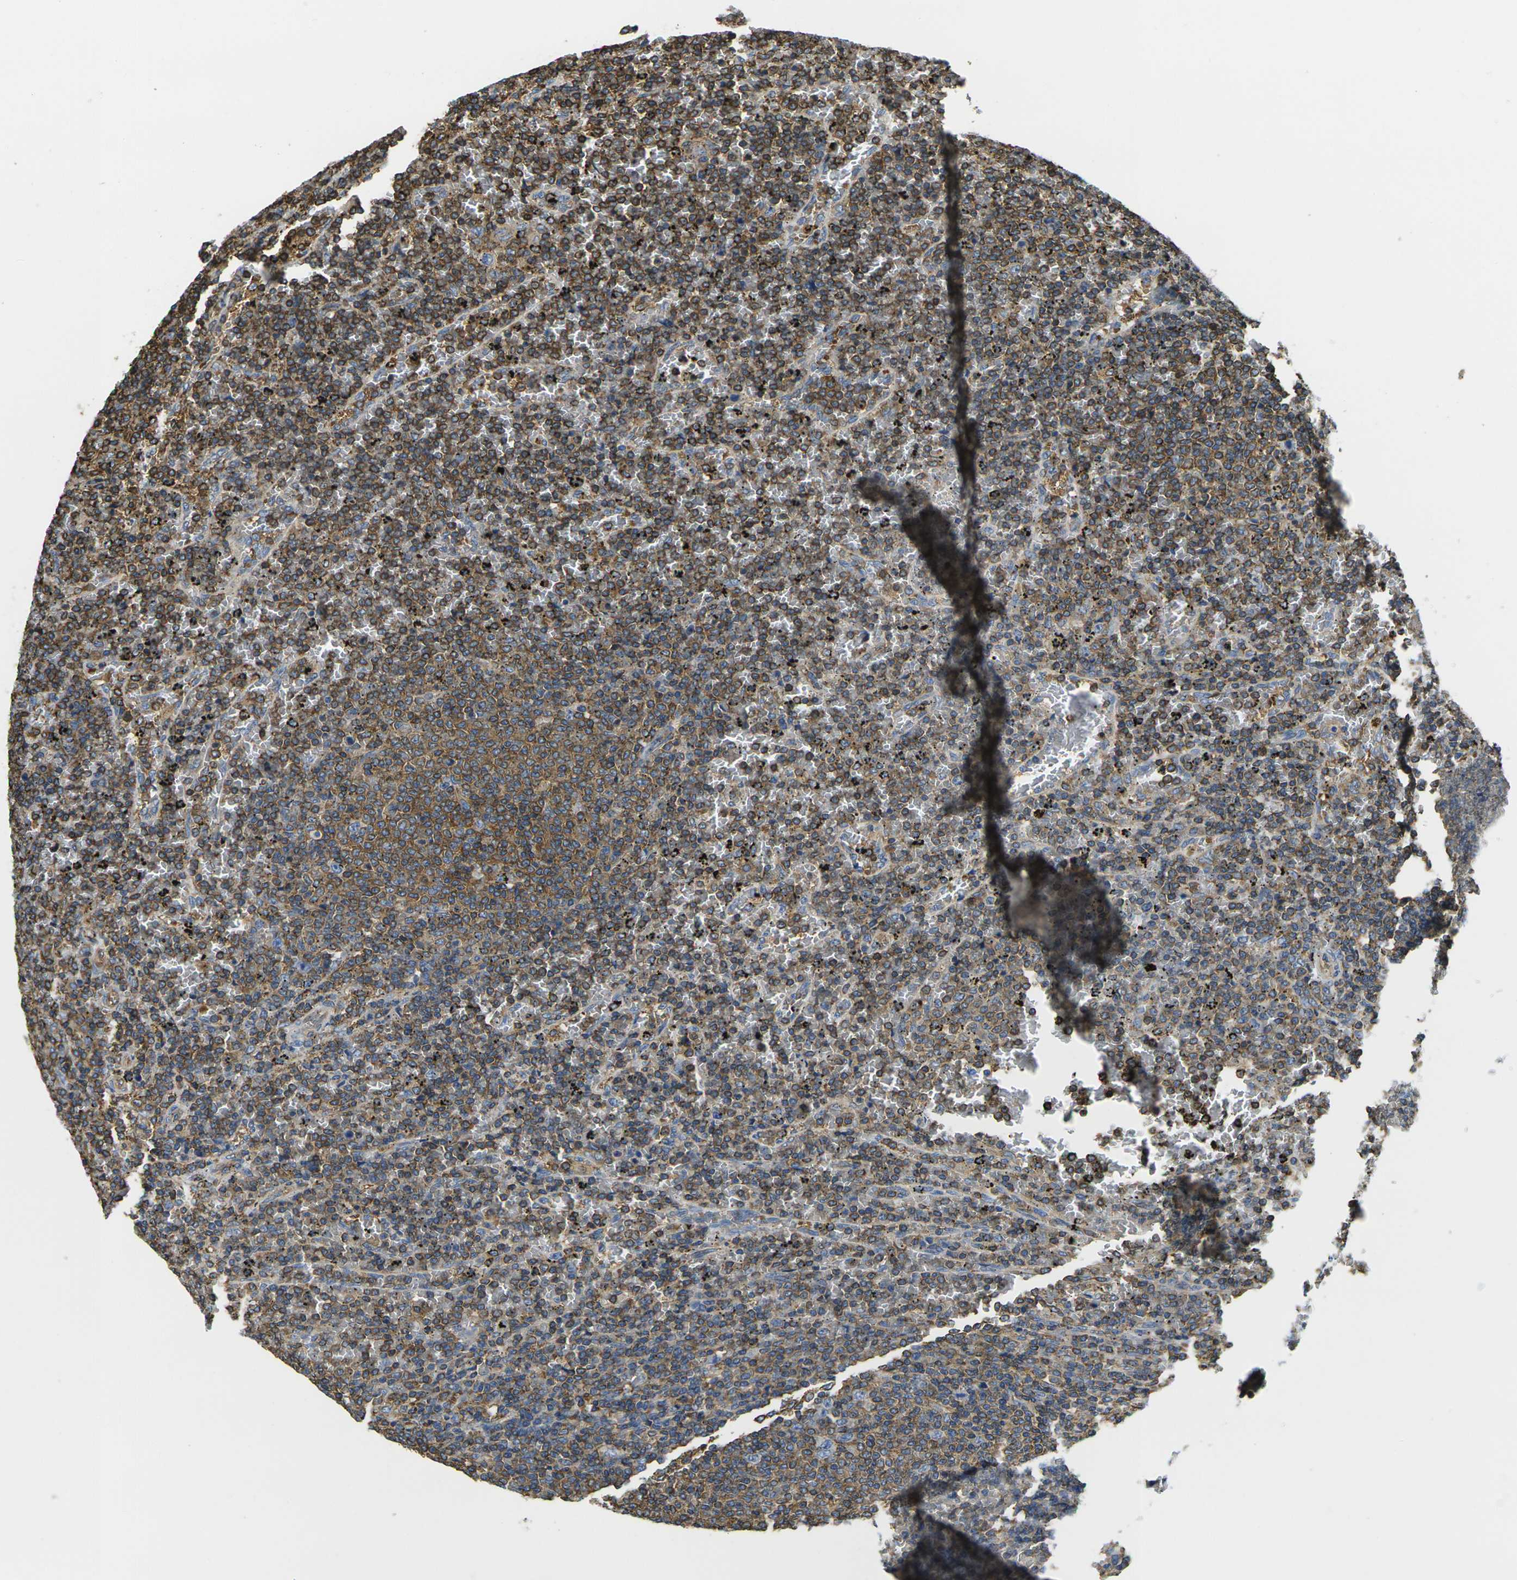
{"staining": {"intensity": "moderate", "quantity": ">75%", "location": "cytoplasmic/membranous"}, "tissue": "lymphoma", "cell_type": "Tumor cells", "image_type": "cancer", "snomed": [{"axis": "morphology", "description": "Malignant lymphoma, non-Hodgkin's type, Low grade"}, {"axis": "topography", "description": "Spleen"}], "caption": "Immunohistochemical staining of human lymphoma exhibits medium levels of moderate cytoplasmic/membranous positivity in about >75% of tumor cells.", "gene": "FAM110D", "patient": {"sex": "female", "age": 77}}